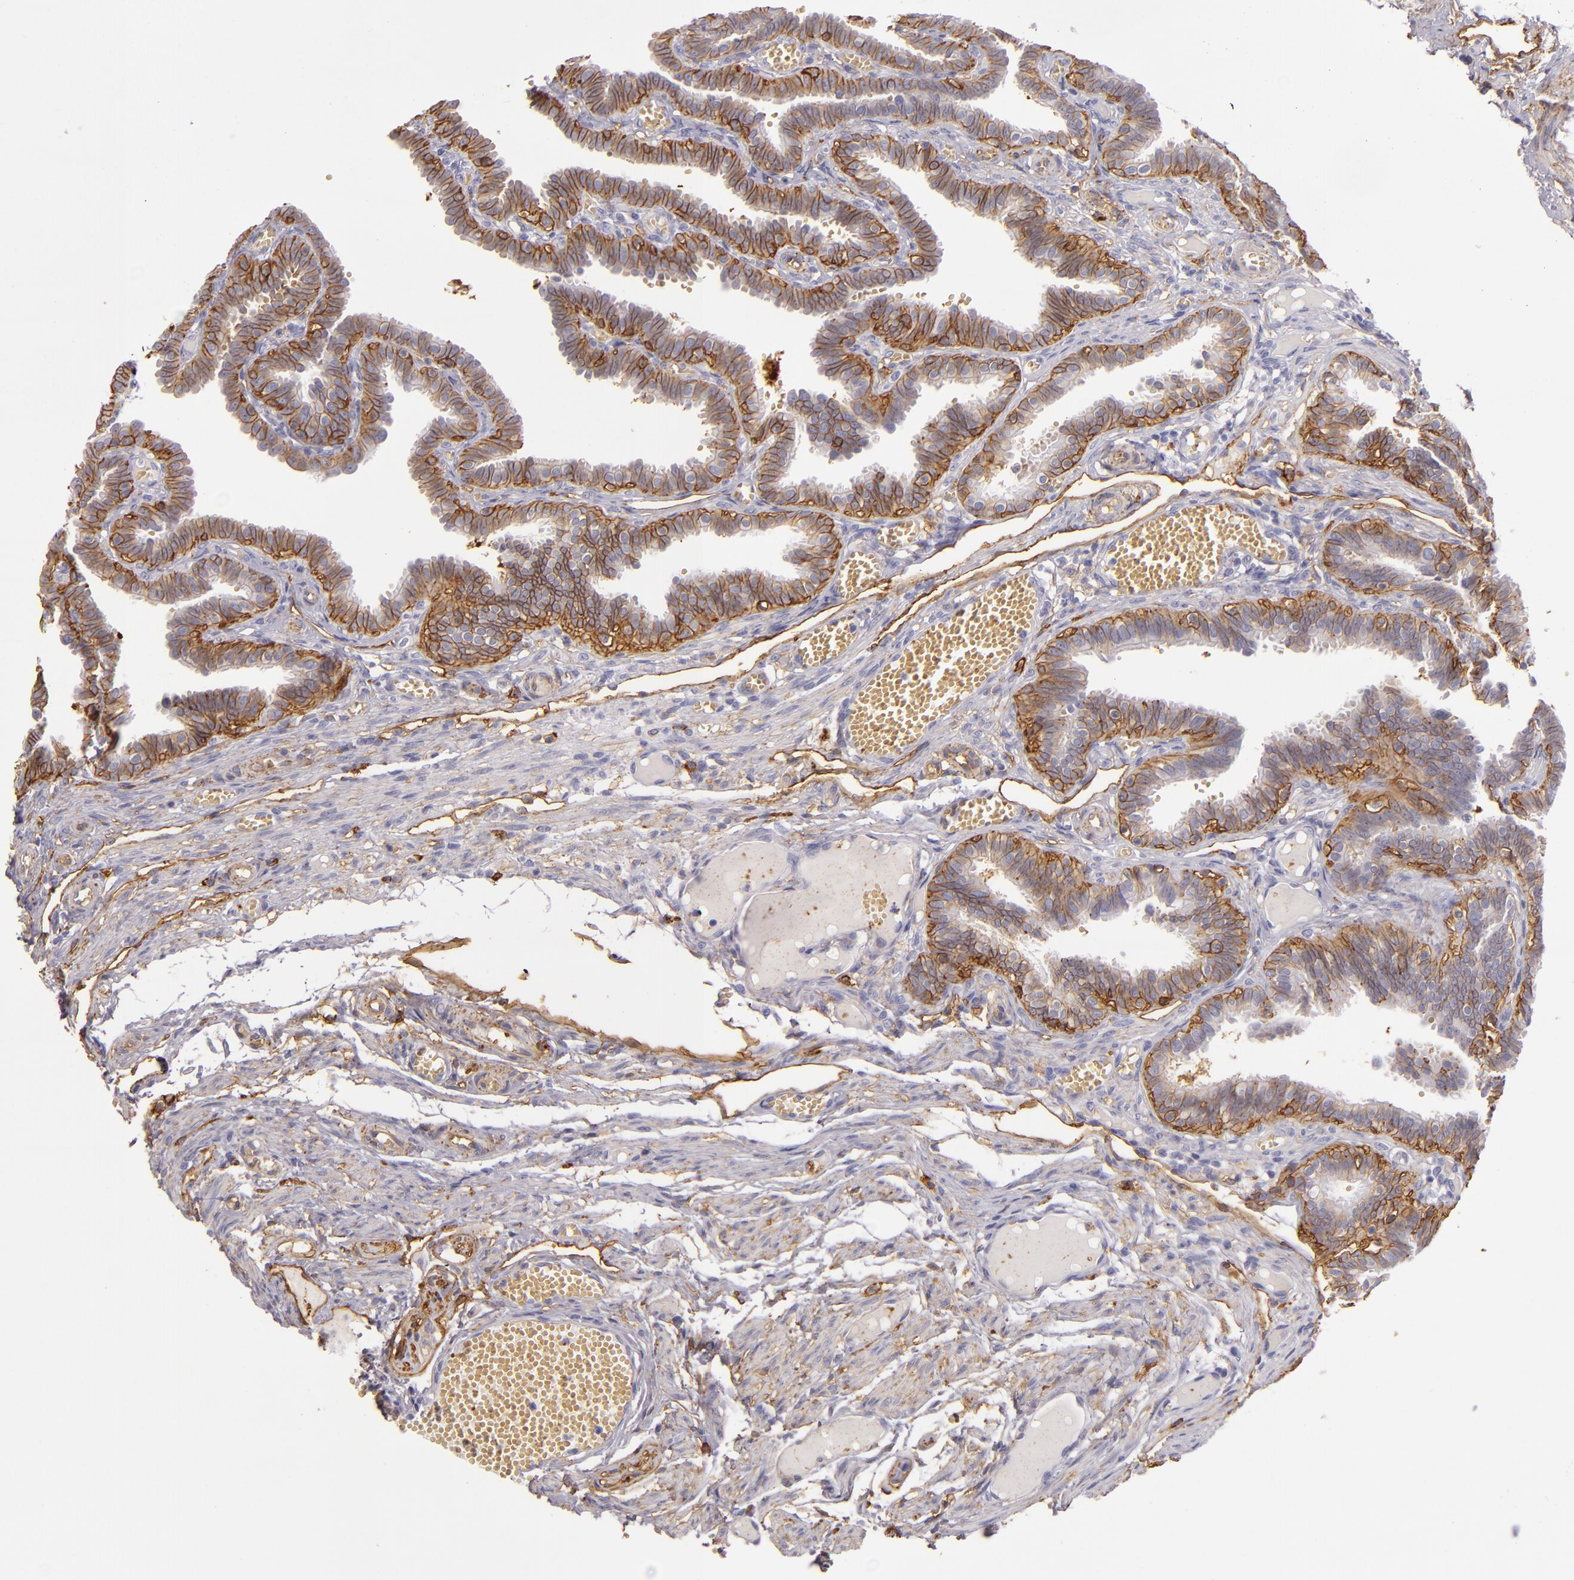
{"staining": {"intensity": "strong", "quantity": ">75%", "location": "cytoplasmic/membranous"}, "tissue": "fallopian tube", "cell_type": "Glandular cells", "image_type": "normal", "snomed": [{"axis": "morphology", "description": "Normal tissue, NOS"}, {"axis": "topography", "description": "Fallopian tube"}], "caption": "Brown immunohistochemical staining in benign human fallopian tube exhibits strong cytoplasmic/membranous positivity in about >75% of glandular cells.", "gene": "CD9", "patient": {"sex": "female", "age": 29}}